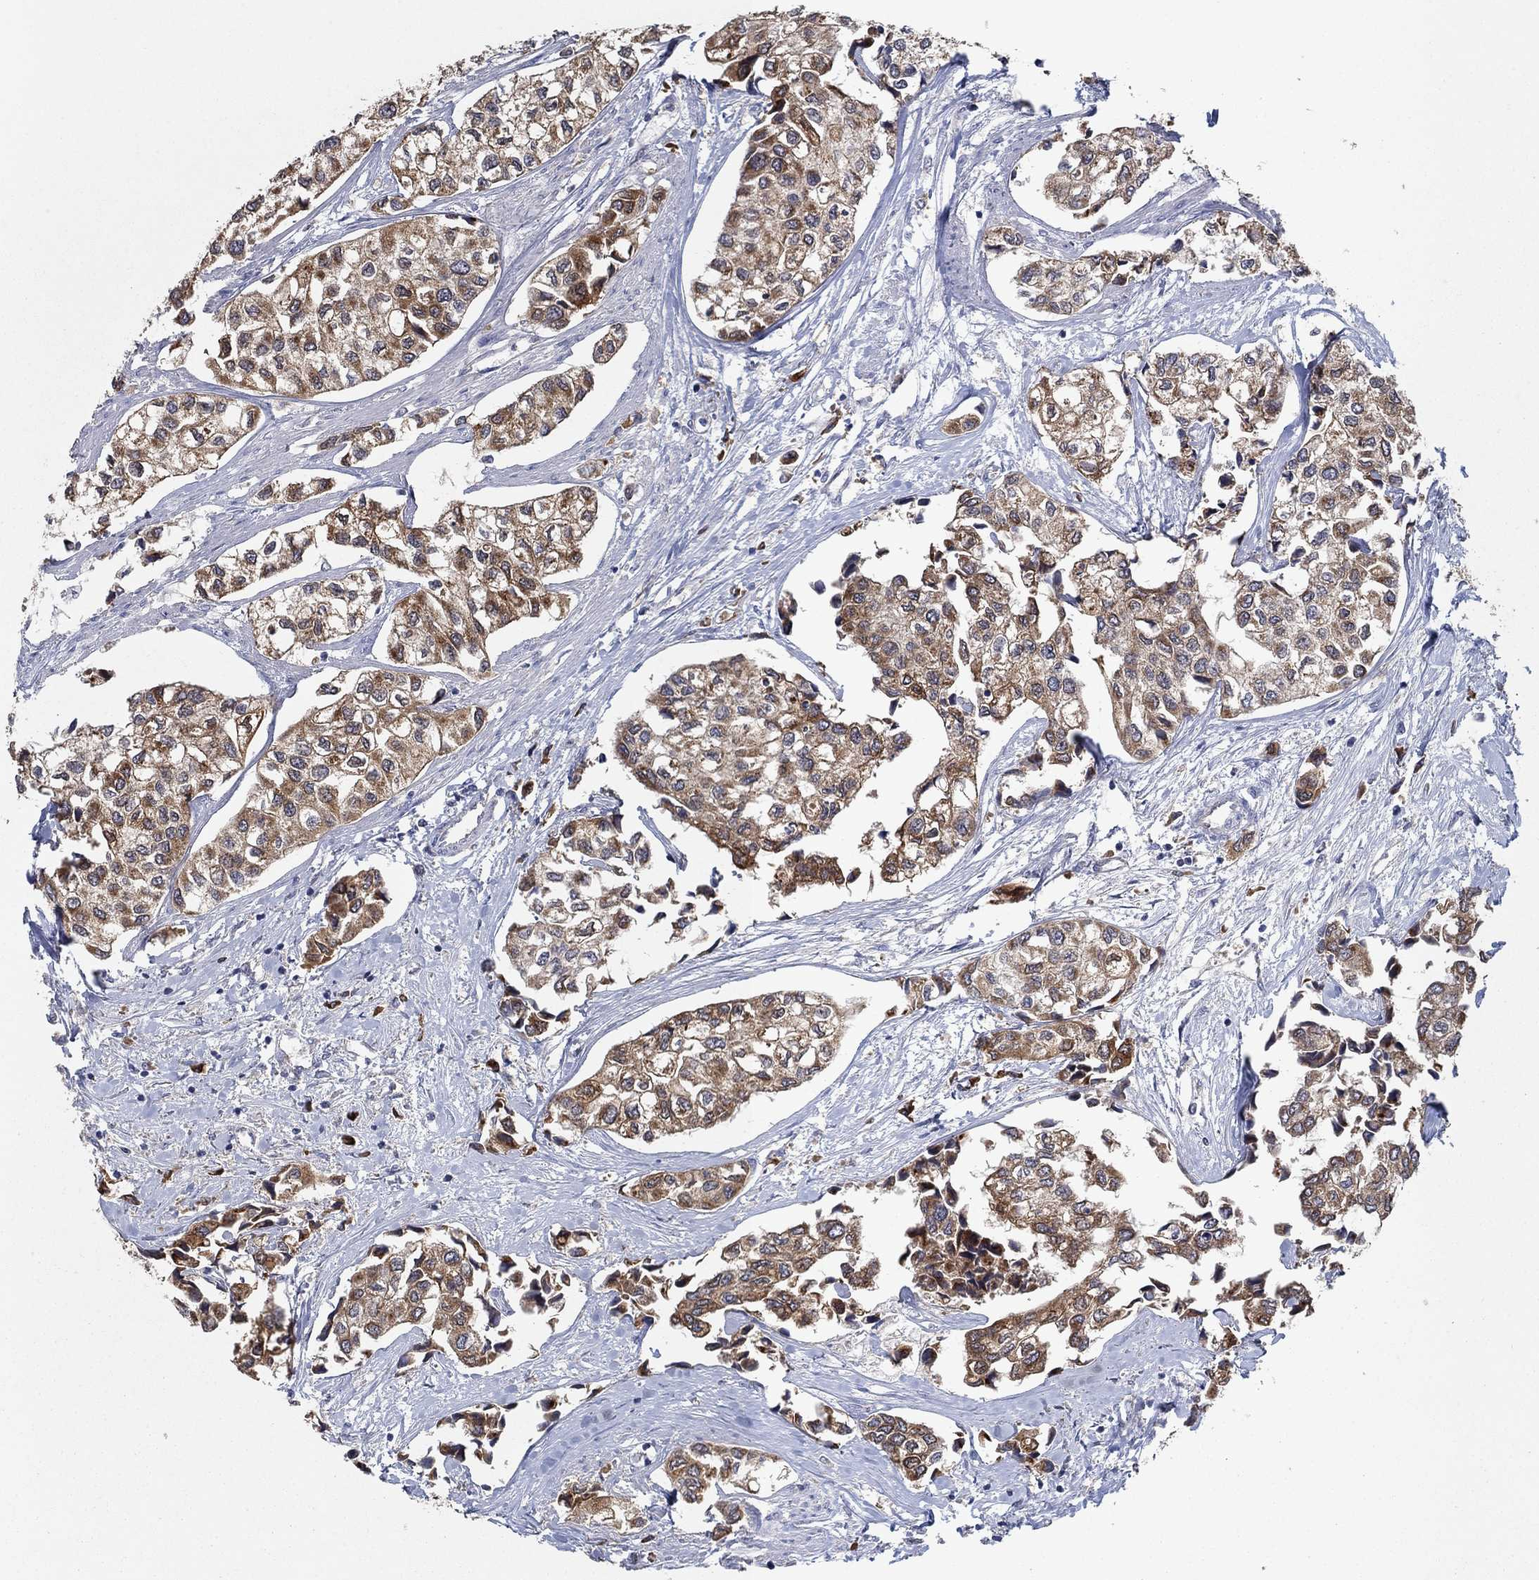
{"staining": {"intensity": "strong", "quantity": ">75%", "location": "cytoplasmic/membranous"}, "tissue": "urothelial cancer", "cell_type": "Tumor cells", "image_type": "cancer", "snomed": [{"axis": "morphology", "description": "Urothelial carcinoma, High grade"}, {"axis": "topography", "description": "Urinary bladder"}], "caption": "An image of high-grade urothelial carcinoma stained for a protein demonstrates strong cytoplasmic/membranous brown staining in tumor cells.", "gene": "HID1", "patient": {"sex": "male", "age": 73}}